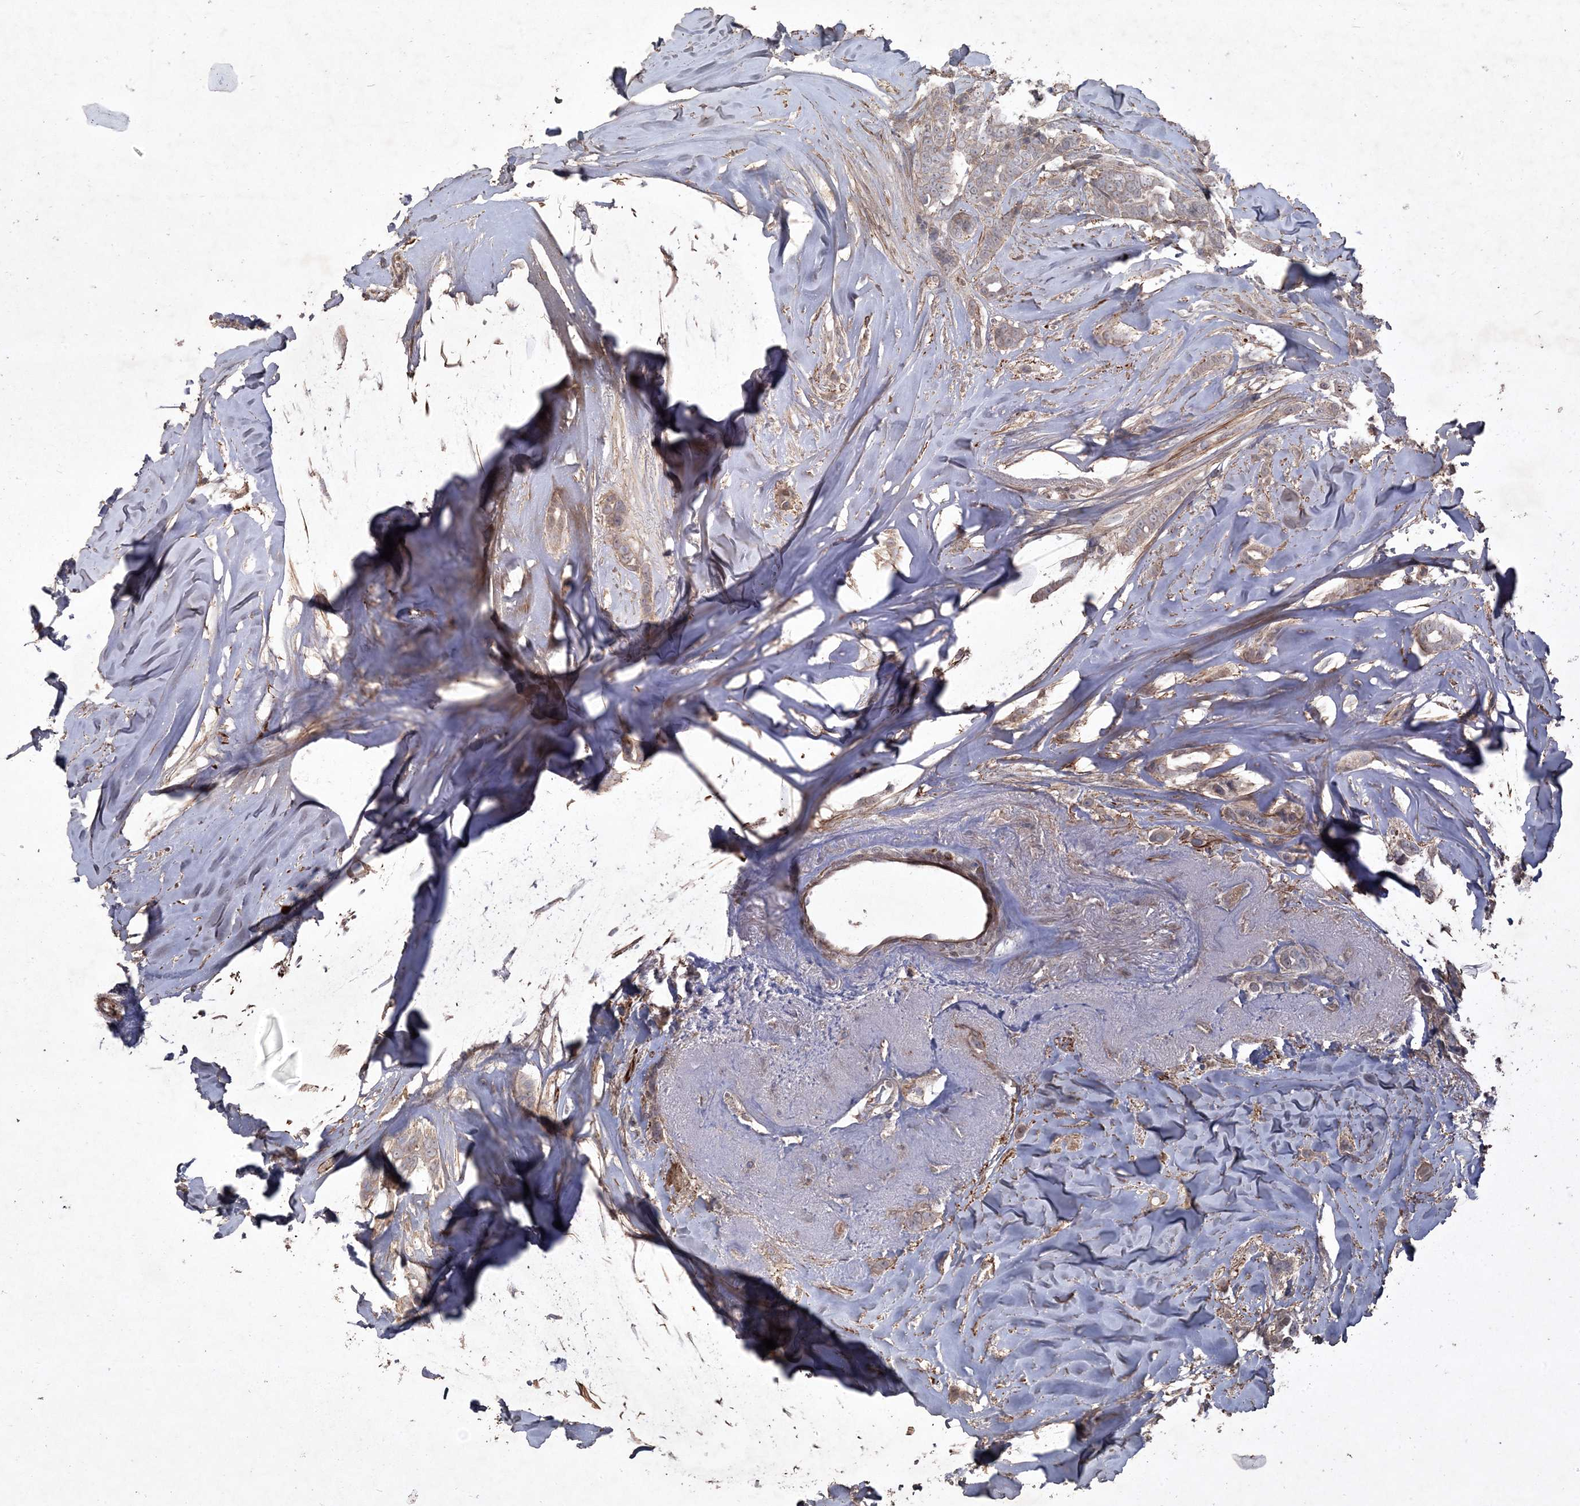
{"staining": {"intensity": "weak", "quantity": "25%-75%", "location": "cytoplasmic/membranous"}, "tissue": "breast cancer", "cell_type": "Tumor cells", "image_type": "cancer", "snomed": [{"axis": "morphology", "description": "Lobular carcinoma"}, {"axis": "topography", "description": "Breast"}], "caption": "A photomicrograph of lobular carcinoma (breast) stained for a protein displays weak cytoplasmic/membranous brown staining in tumor cells.", "gene": "PRRT3", "patient": {"sex": "female", "age": 51}}